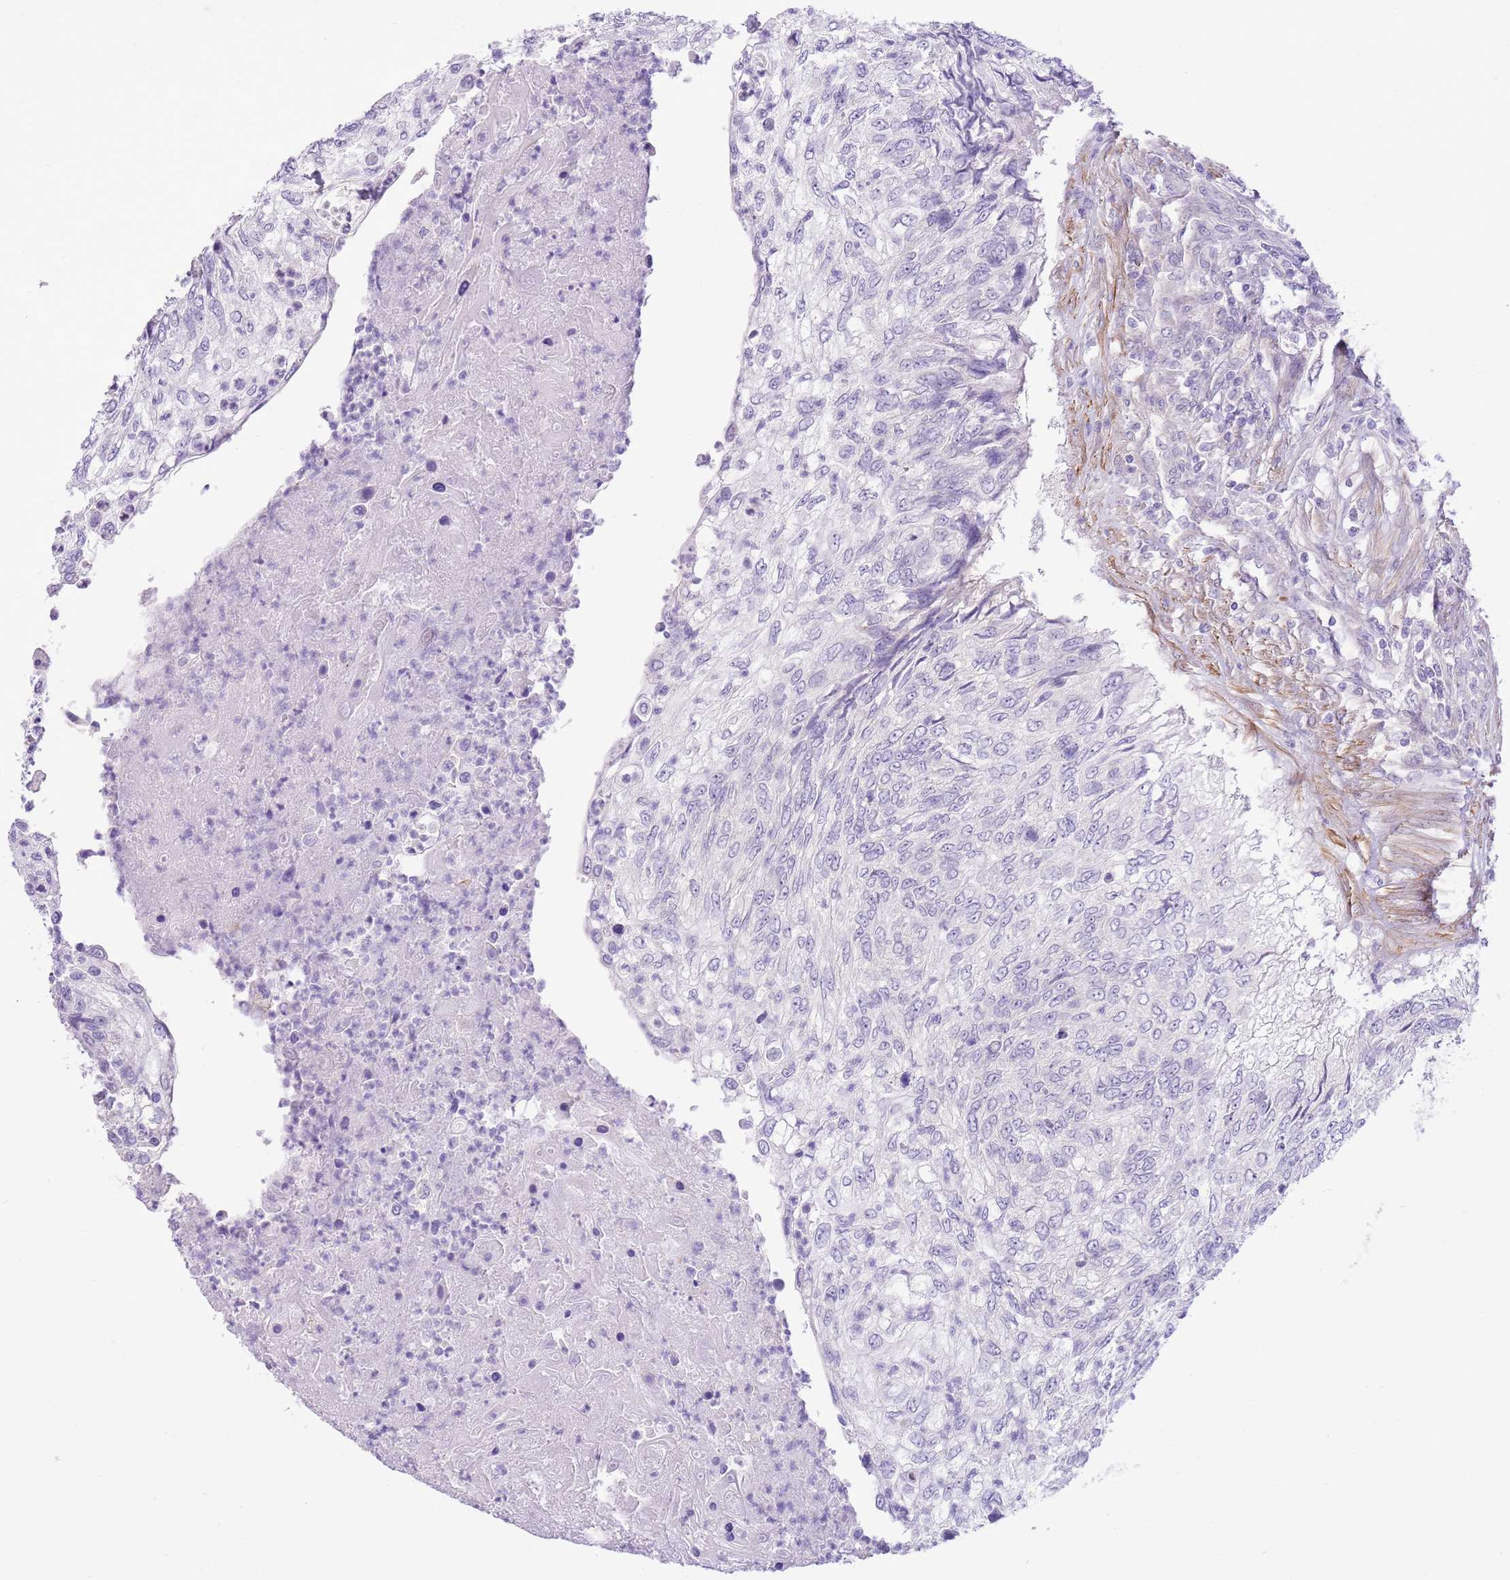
{"staining": {"intensity": "negative", "quantity": "none", "location": "none"}, "tissue": "urothelial cancer", "cell_type": "Tumor cells", "image_type": "cancer", "snomed": [{"axis": "morphology", "description": "Urothelial carcinoma, High grade"}, {"axis": "topography", "description": "Urinary bladder"}], "caption": "Immunohistochemistry (IHC) of urothelial cancer shows no expression in tumor cells.", "gene": "ZC4H2", "patient": {"sex": "female", "age": 60}}